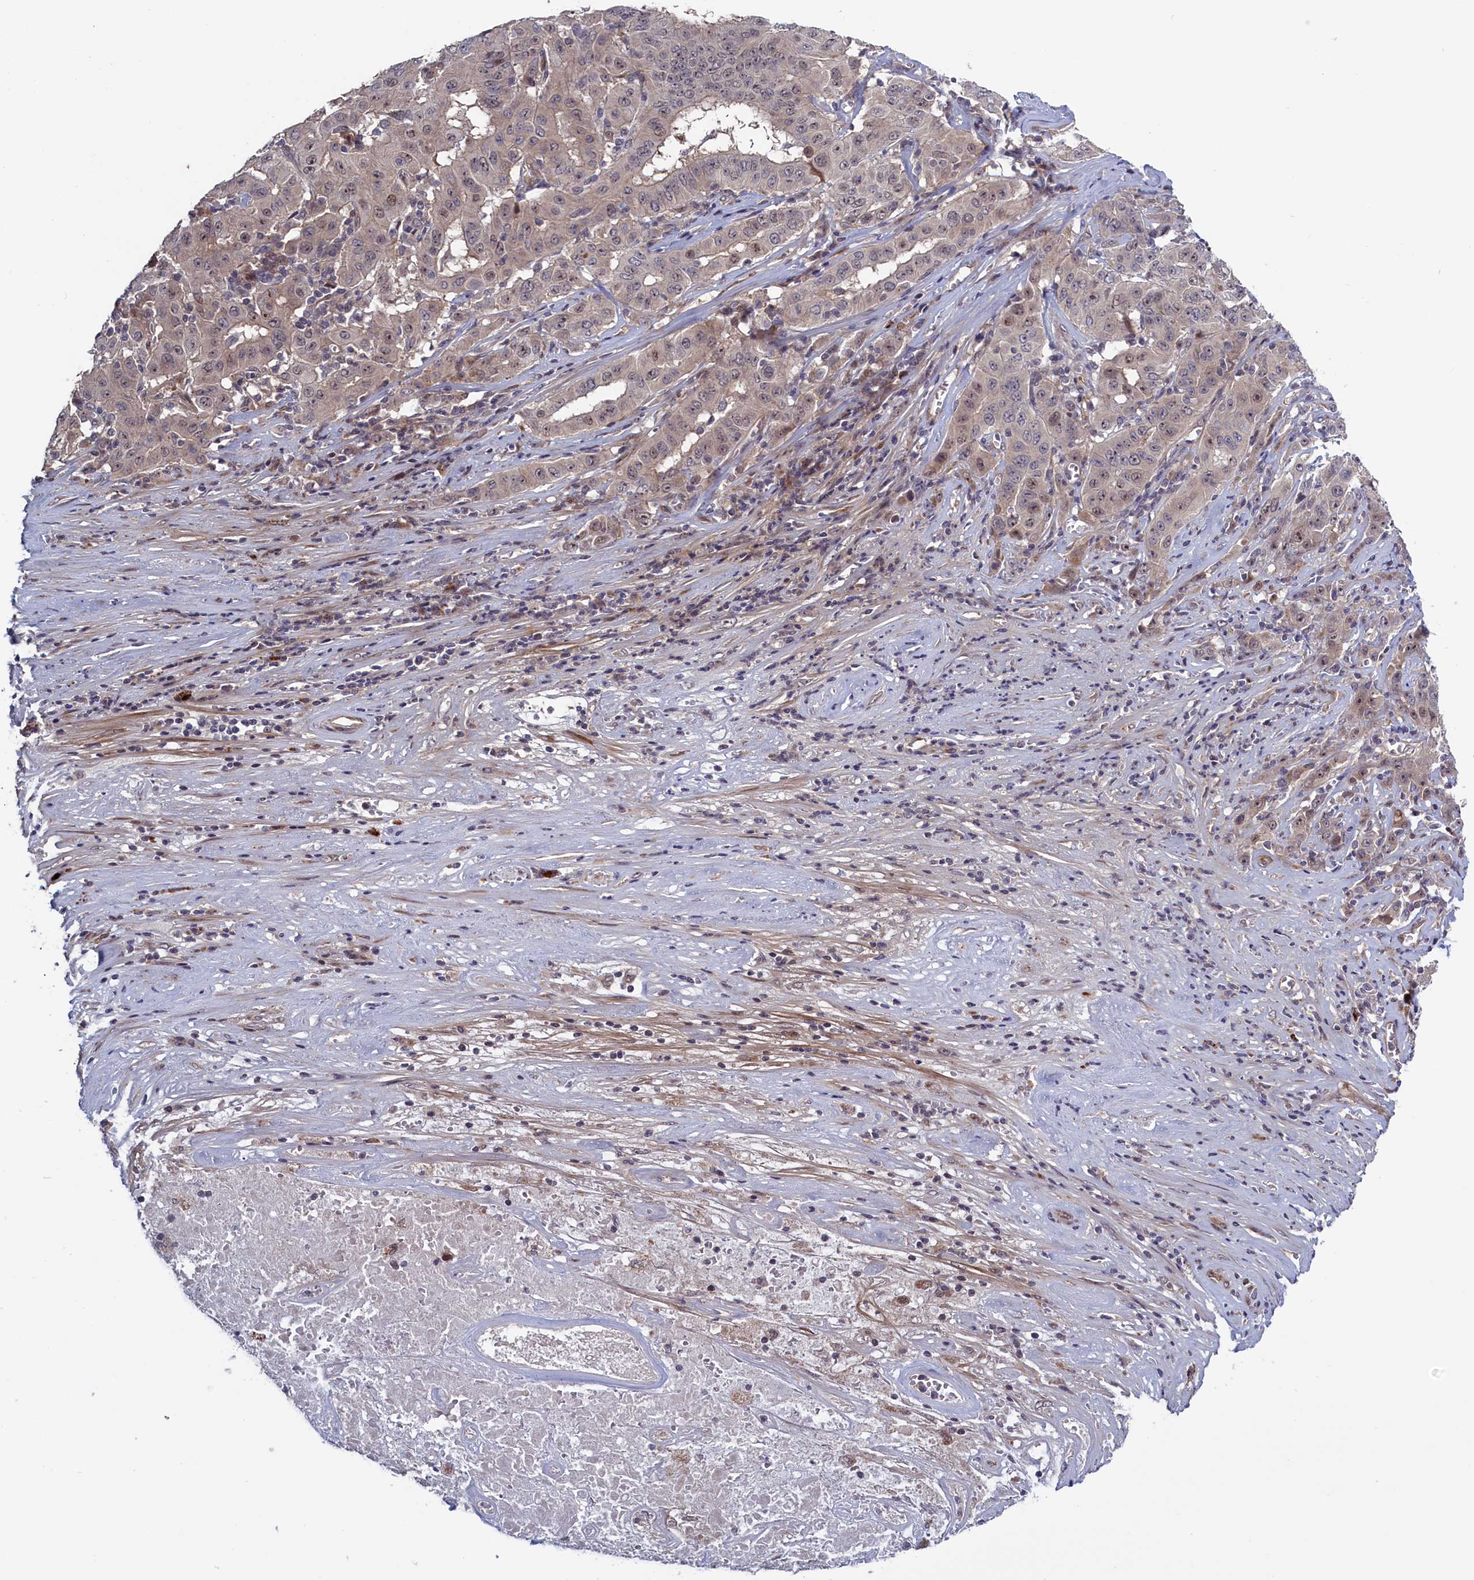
{"staining": {"intensity": "weak", "quantity": "<25%", "location": "nuclear"}, "tissue": "pancreatic cancer", "cell_type": "Tumor cells", "image_type": "cancer", "snomed": [{"axis": "morphology", "description": "Adenocarcinoma, NOS"}, {"axis": "topography", "description": "Pancreas"}], "caption": "Histopathology image shows no significant protein staining in tumor cells of pancreatic adenocarcinoma.", "gene": "LSG1", "patient": {"sex": "male", "age": 63}}